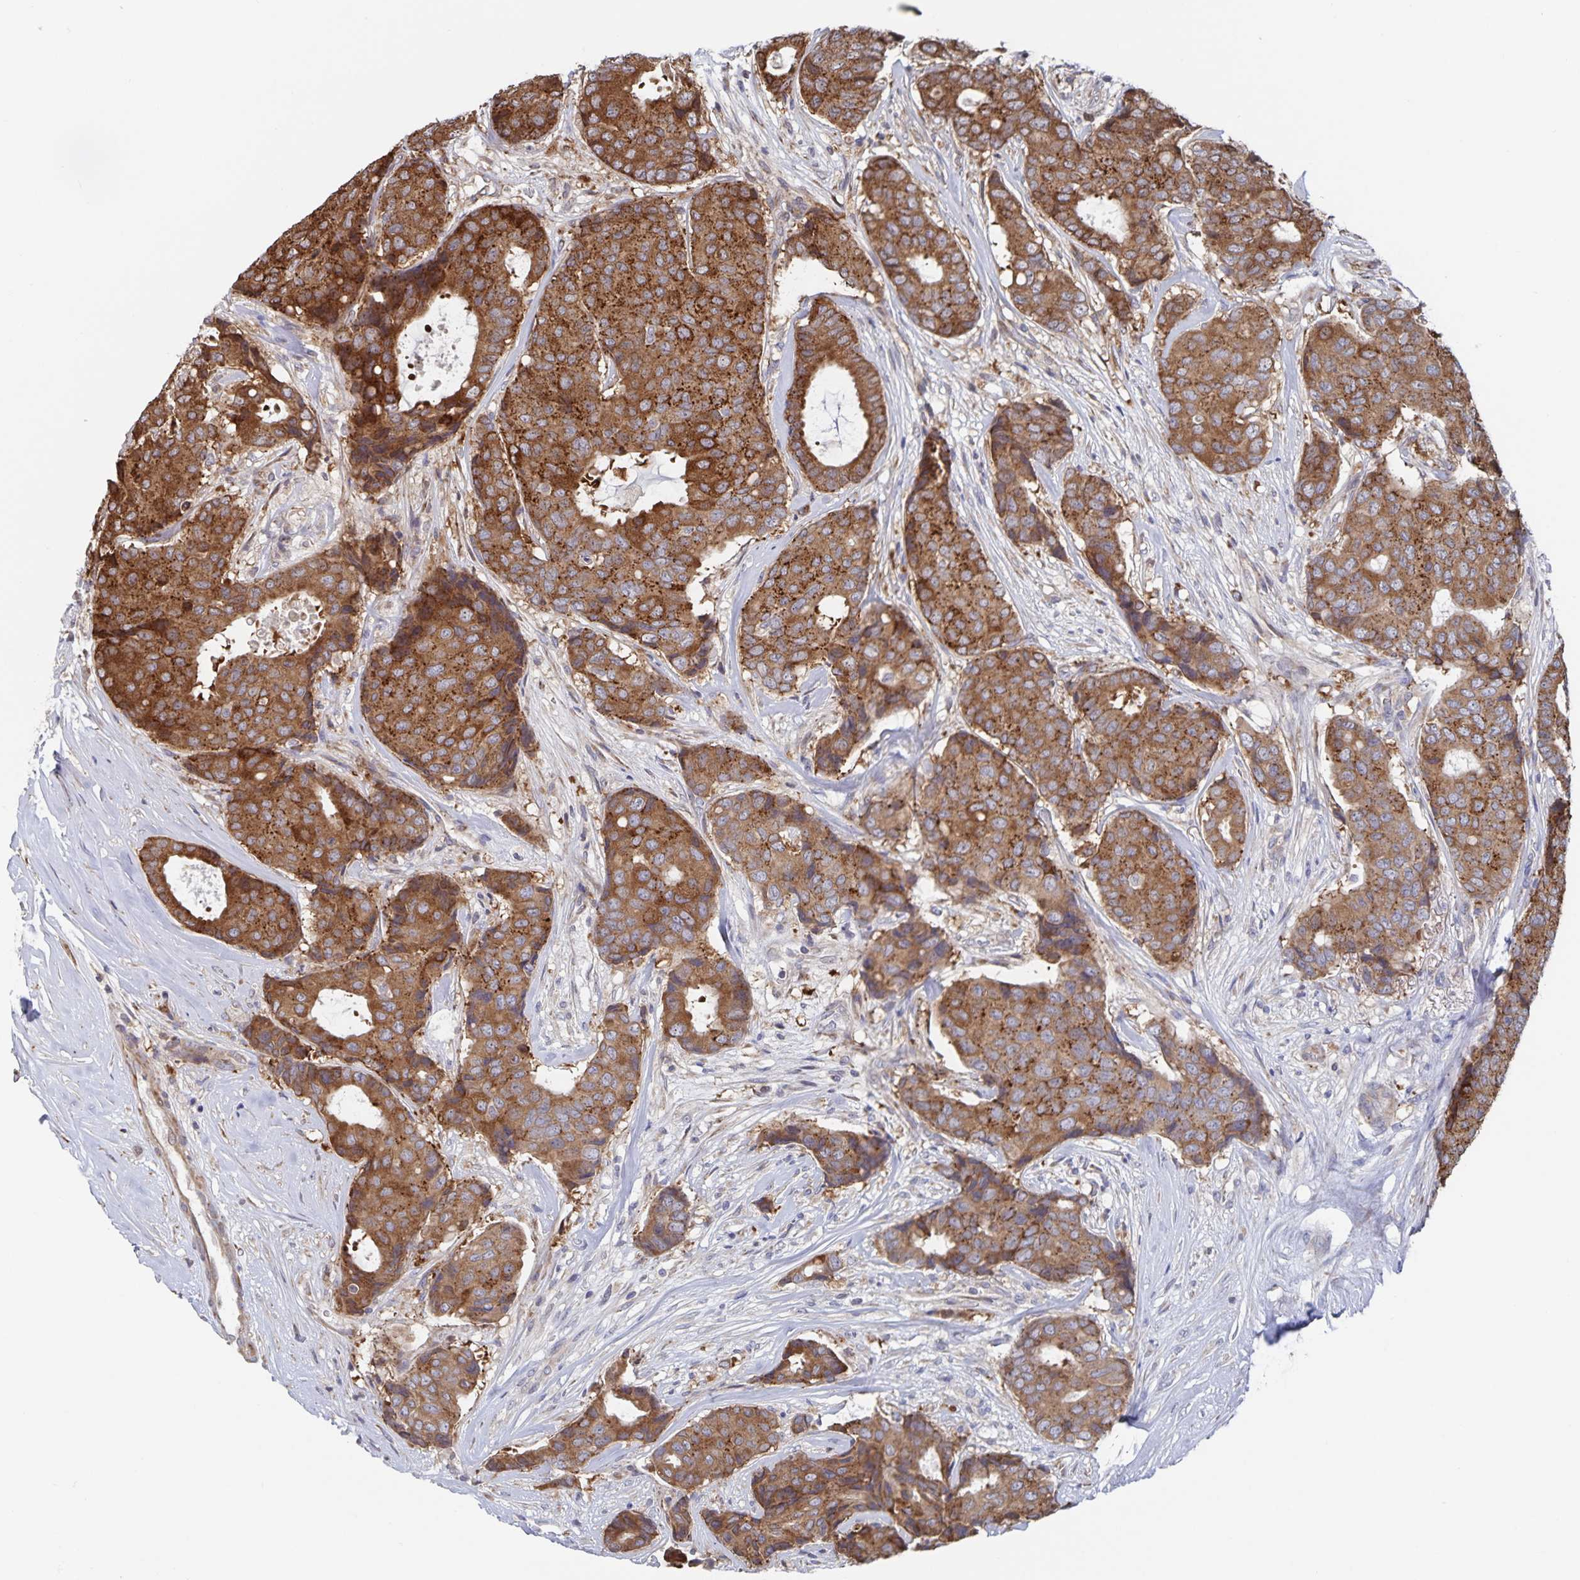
{"staining": {"intensity": "strong", "quantity": ">75%", "location": "cytoplasmic/membranous"}, "tissue": "breast cancer", "cell_type": "Tumor cells", "image_type": "cancer", "snomed": [{"axis": "morphology", "description": "Duct carcinoma"}, {"axis": "topography", "description": "Breast"}], "caption": "Breast intraductal carcinoma stained with DAB immunohistochemistry (IHC) demonstrates high levels of strong cytoplasmic/membranous positivity in approximately >75% of tumor cells. Nuclei are stained in blue.", "gene": "ACACA", "patient": {"sex": "female", "age": 75}}